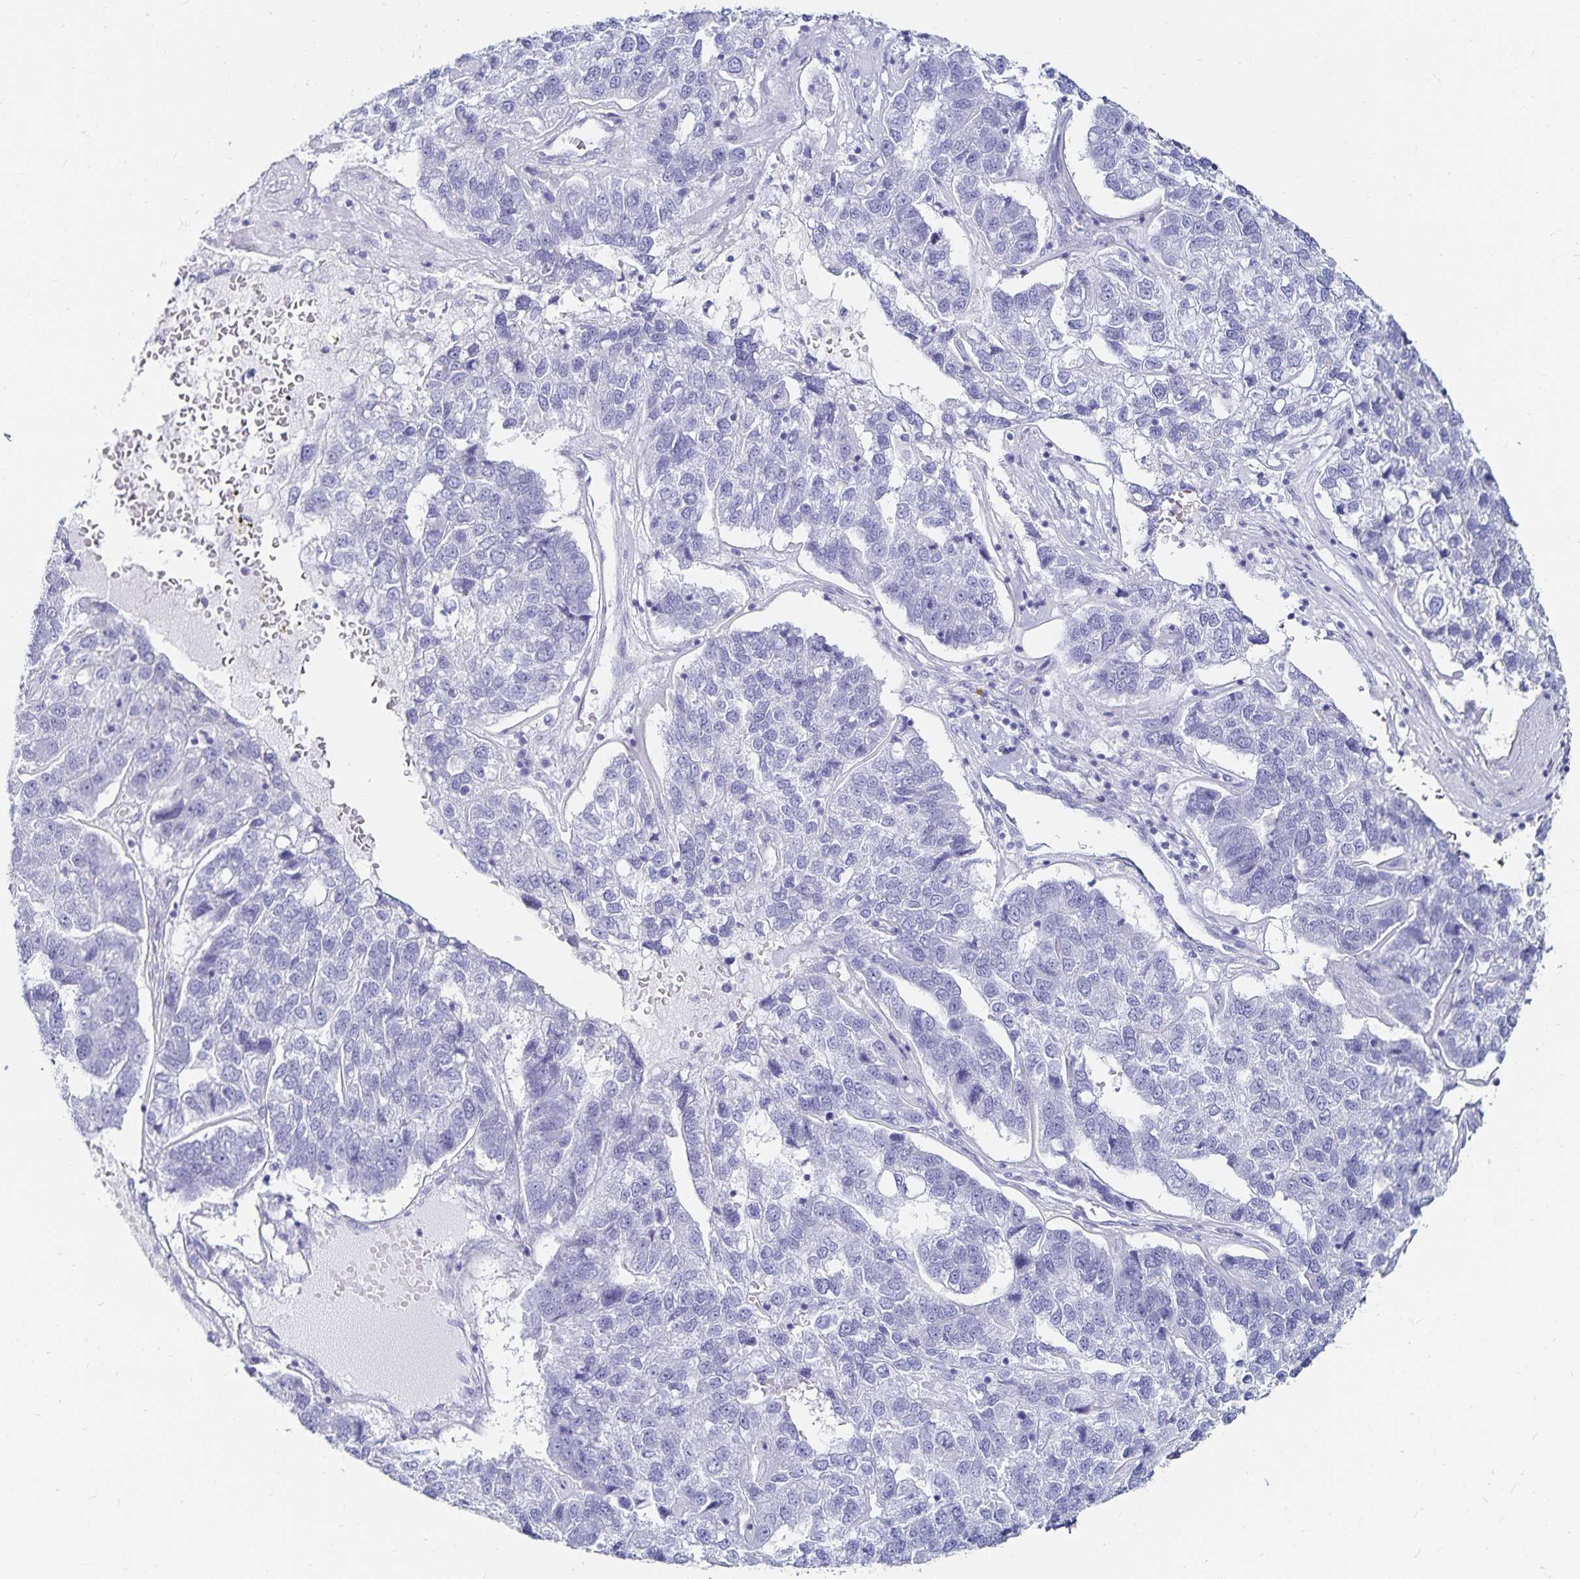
{"staining": {"intensity": "negative", "quantity": "none", "location": "none"}, "tissue": "pancreatic cancer", "cell_type": "Tumor cells", "image_type": "cancer", "snomed": [{"axis": "morphology", "description": "Adenocarcinoma, NOS"}, {"axis": "topography", "description": "Pancreas"}], "caption": "Tumor cells are negative for protein expression in human pancreatic cancer.", "gene": "TNIP1", "patient": {"sex": "female", "age": 61}}